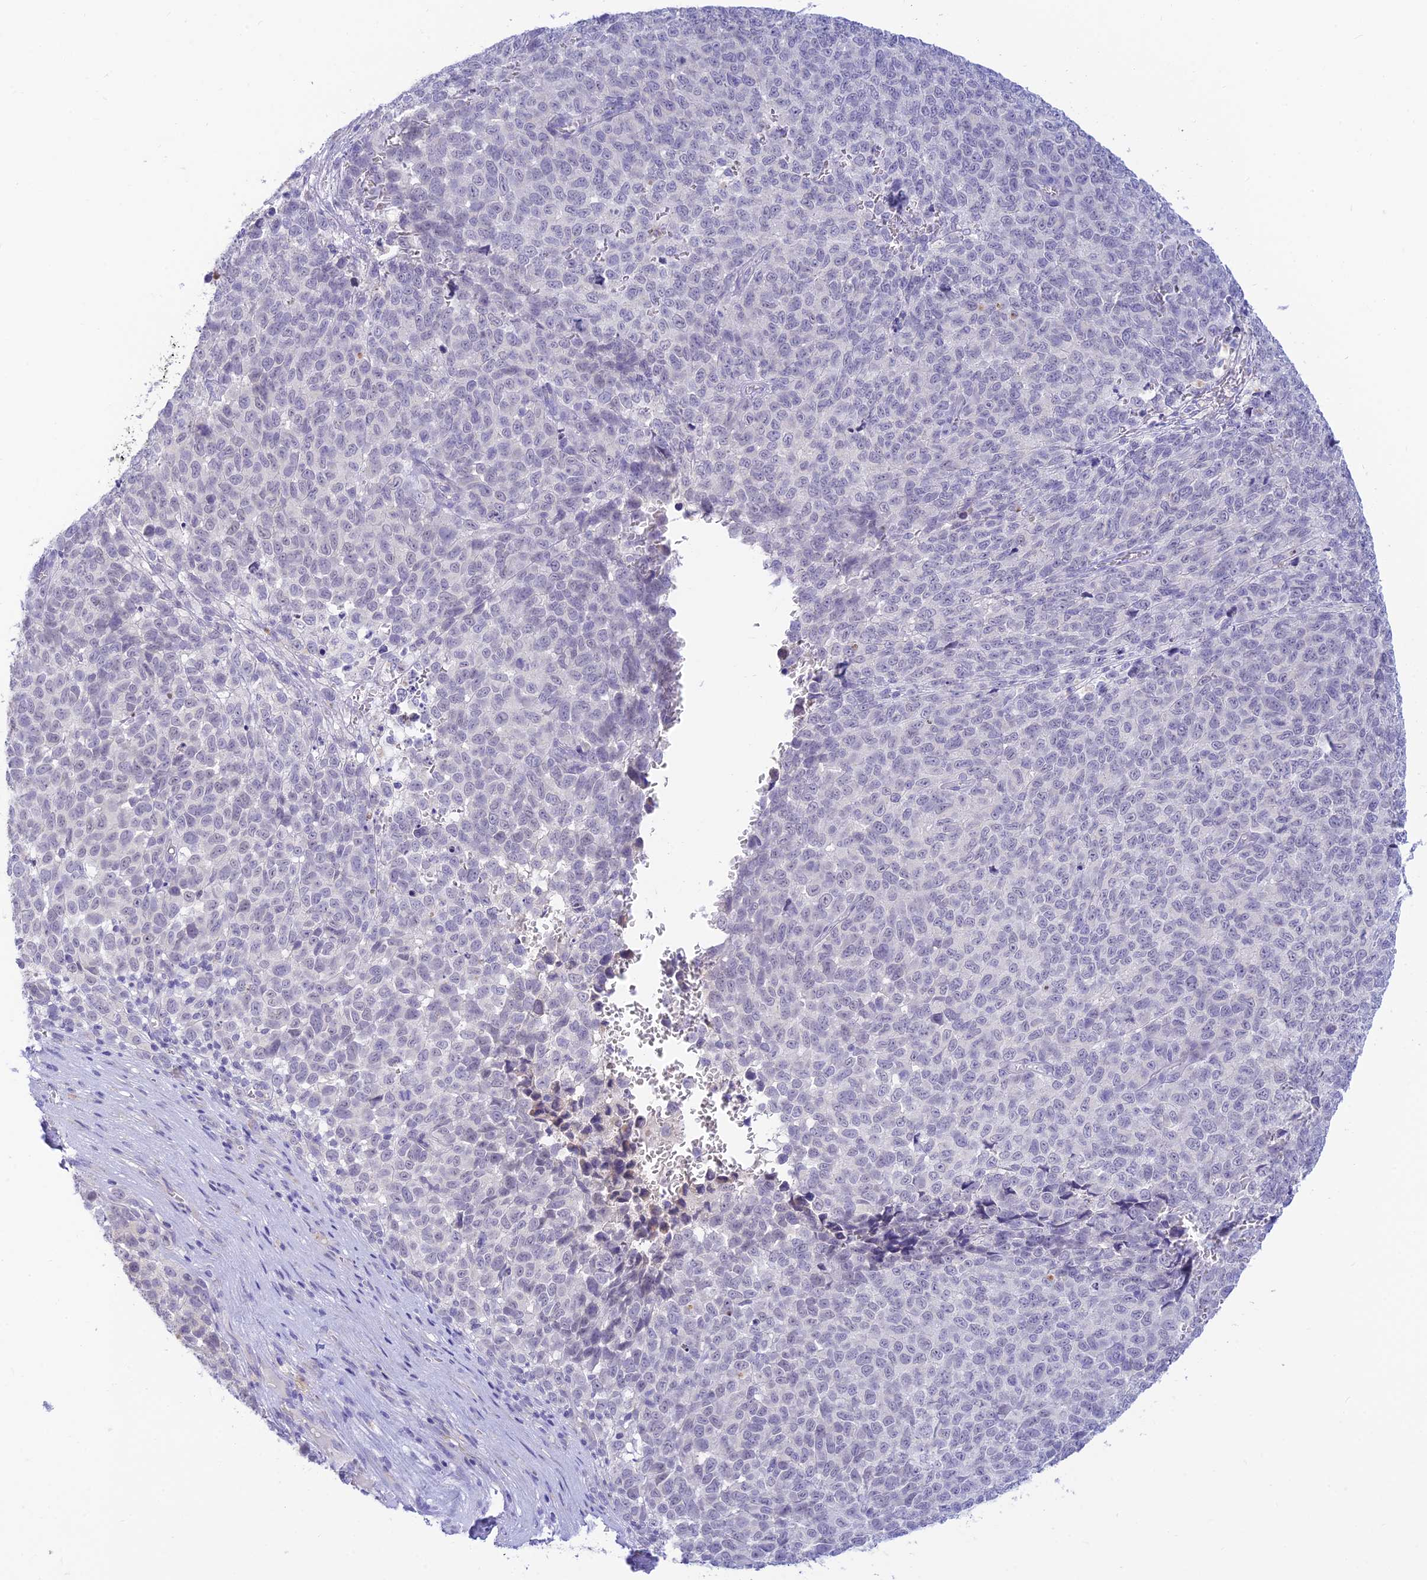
{"staining": {"intensity": "negative", "quantity": "none", "location": "none"}, "tissue": "melanoma", "cell_type": "Tumor cells", "image_type": "cancer", "snomed": [{"axis": "morphology", "description": "Malignant melanoma, NOS"}, {"axis": "topography", "description": "Nose, NOS"}], "caption": "Immunohistochemistry (IHC) micrograph of human melanoma stained for a protein (brown), which reveals no staining in tumor cells. Nuclei are stained in blue.", "gene": "INTS13", "patient": {"sex": "female", "age": 48}}